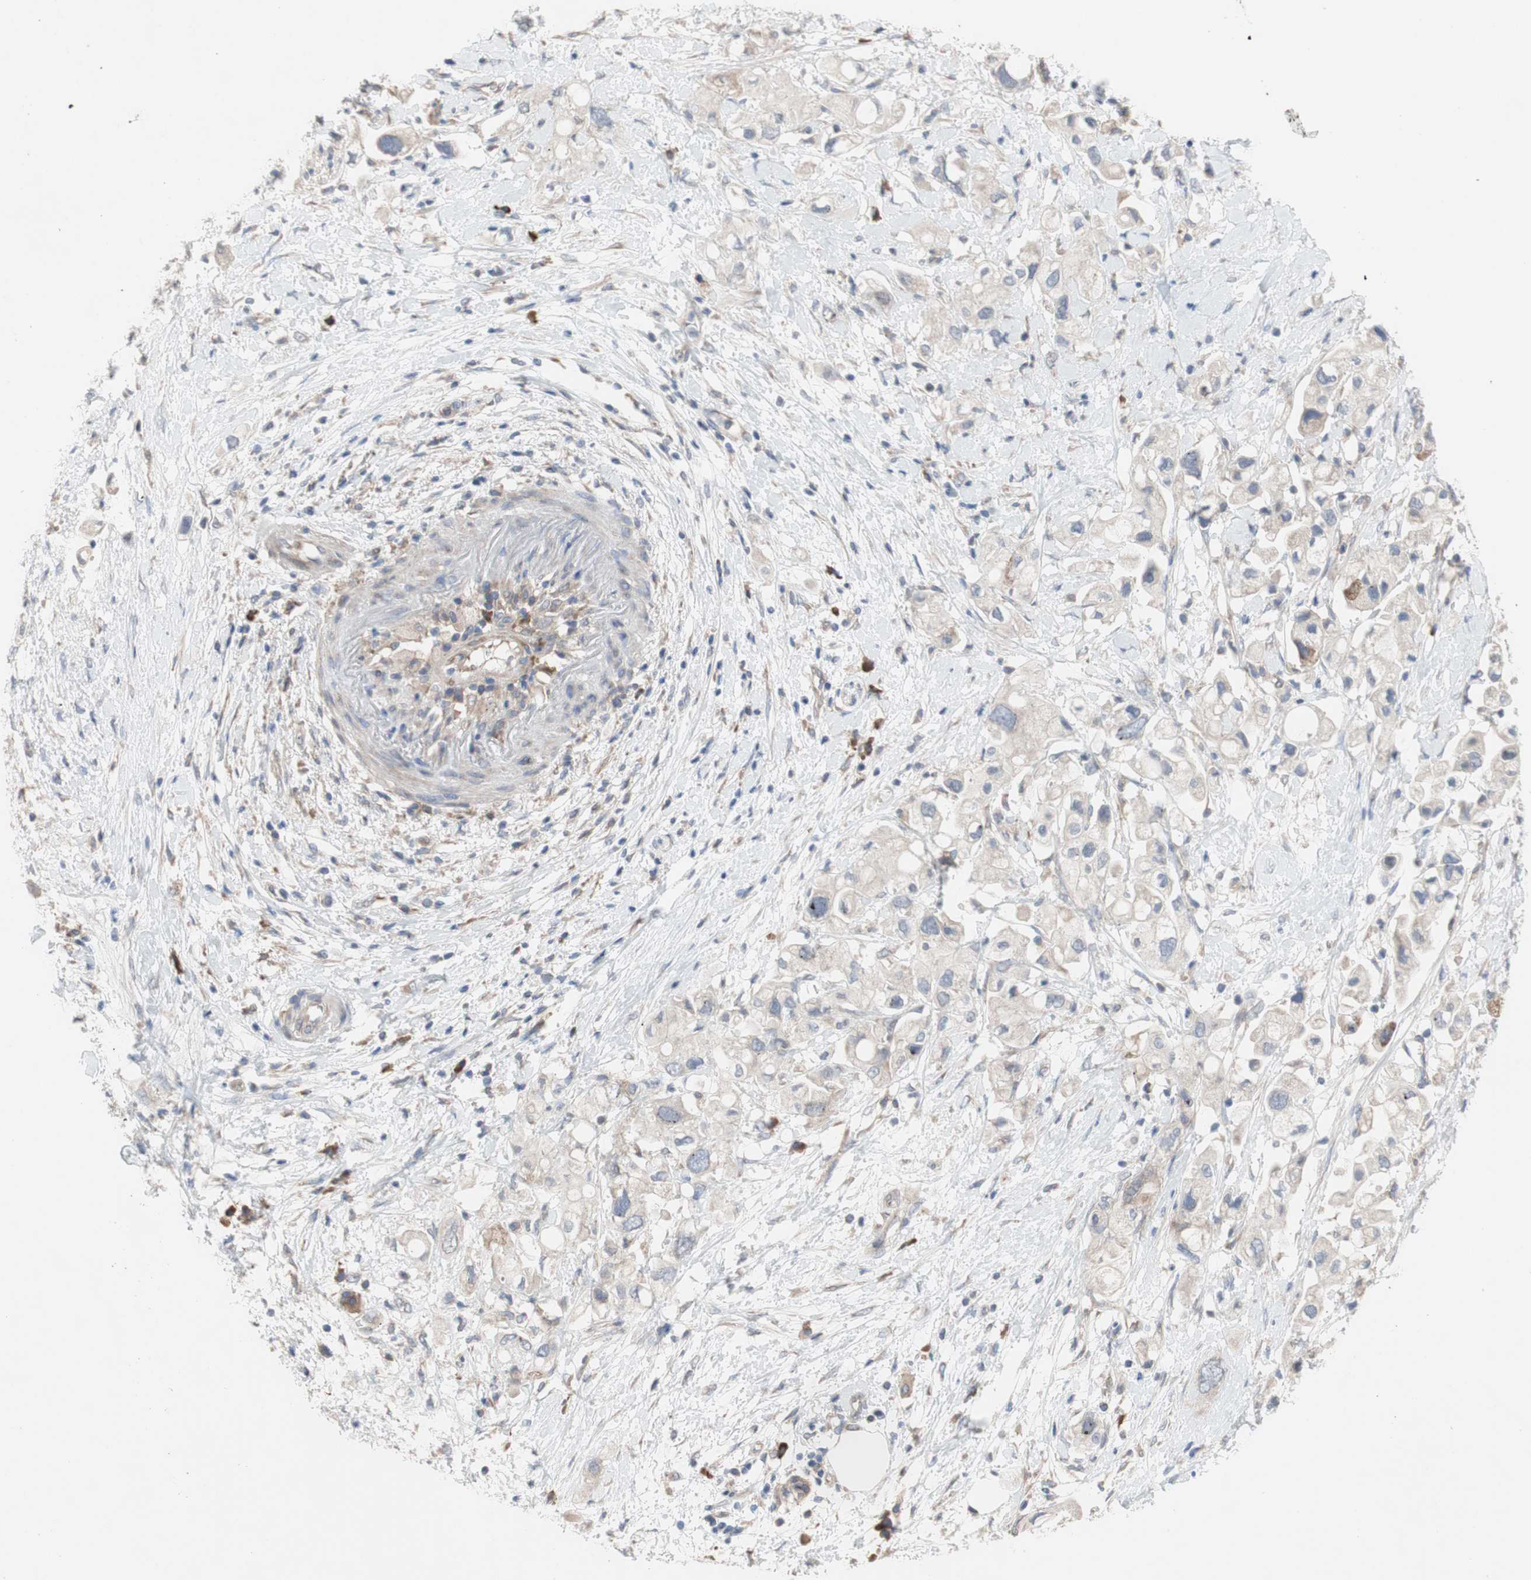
{"staining": {"intensity": "weak", "quantity": ">75%", "location": "cytoplasmic/membranous"}, "tissue": "pancreatic cancer", "cell_type": "Tumor cells", "image_type": "cancer", "snomed": [{"axis": "morphology", "description": "Adenocarcinoma, NOS"}, {"axis": "topography", "description": "Pancreas"}], "caption": "Weak cytoplasmic/membranous protein positivity is identified in about >75% of tumor cells in pancreatic adenocarcinoma.", "gene": "TTC14", "patient": {"sex": "female", "age": 56}}